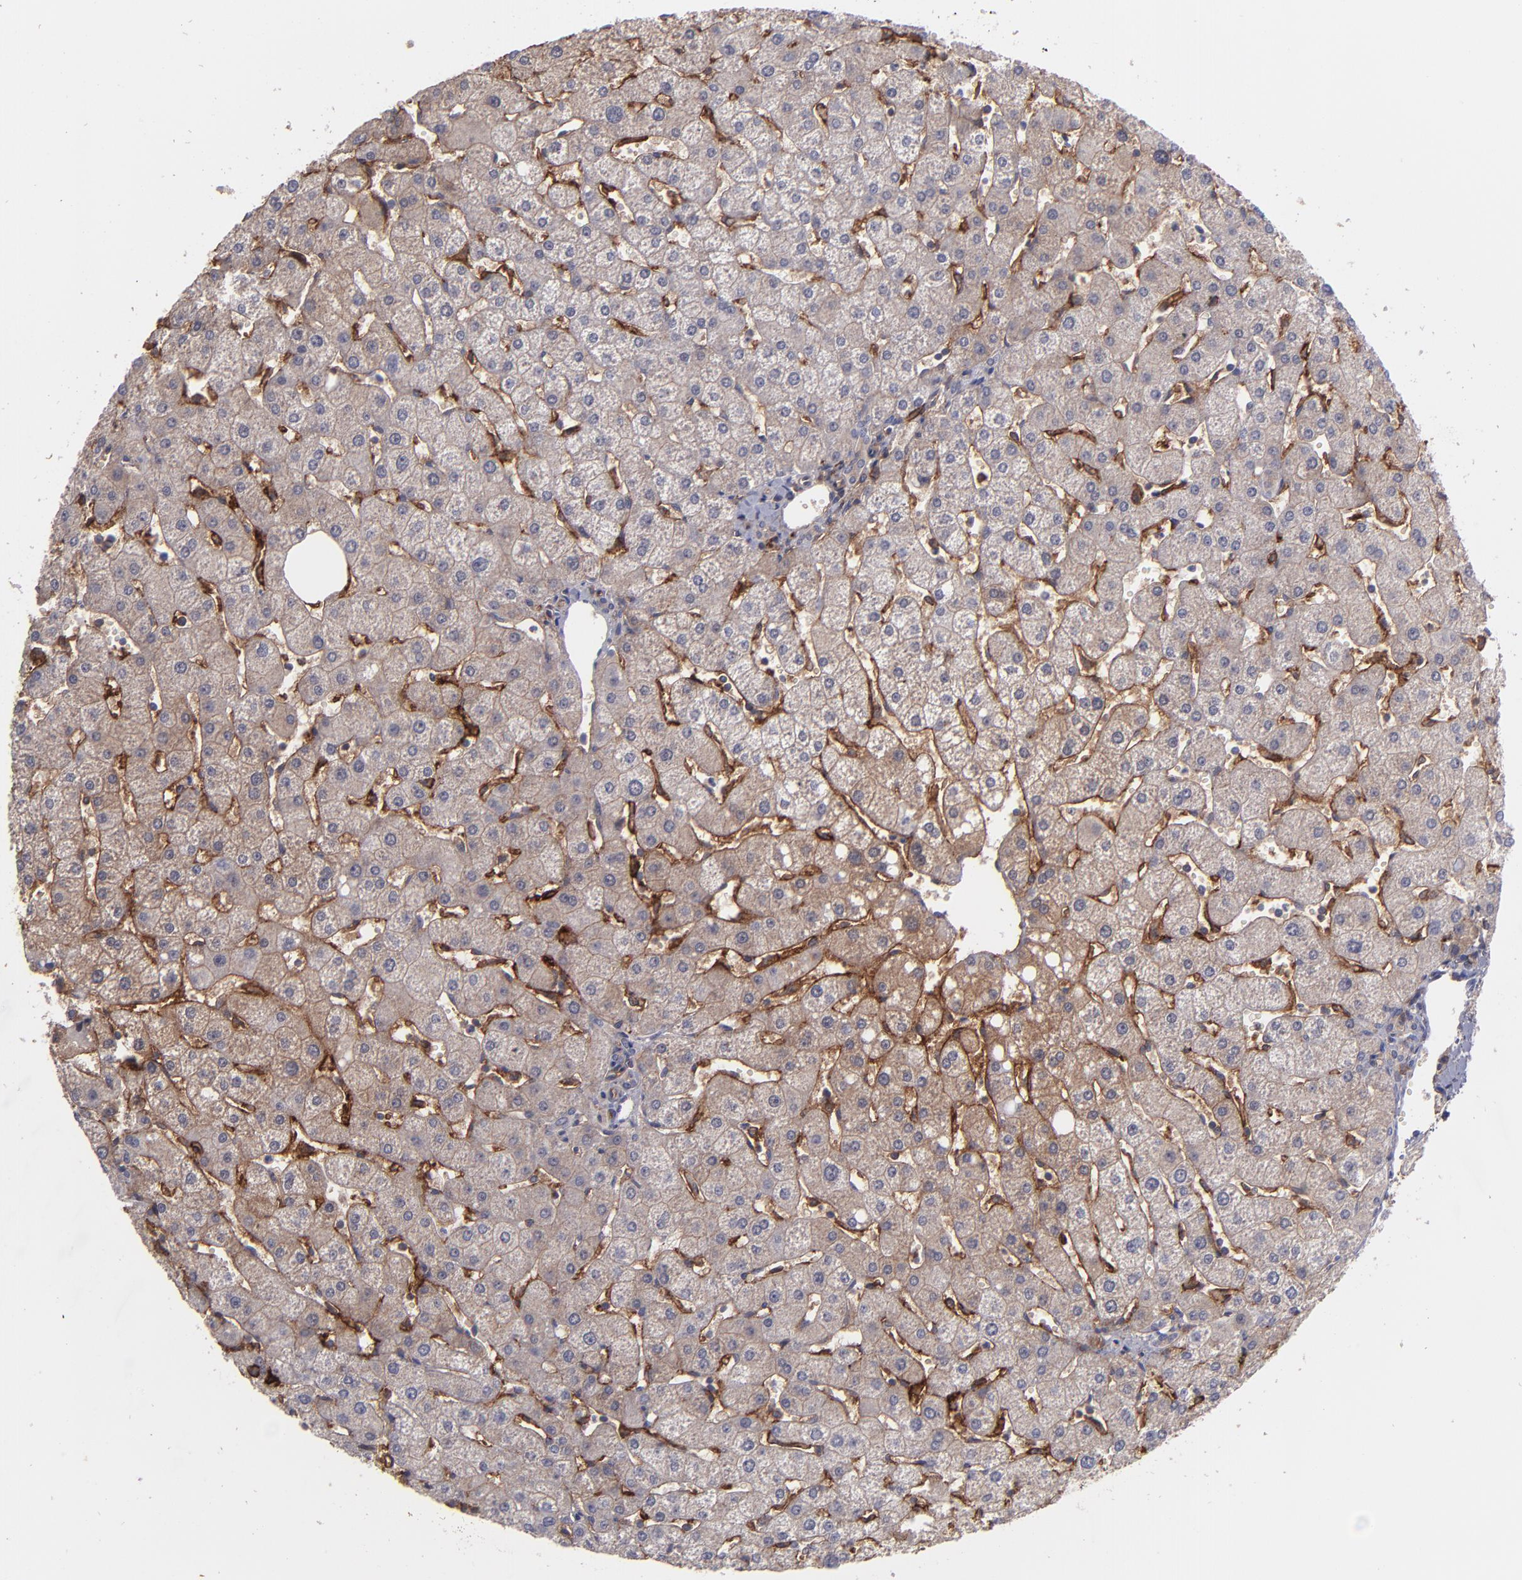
{"staining": {"intensity": "moderate", "quantity": ">75%", "location": "cytoplasmic/membranous"}, "tissue": "liver", "cell_type": "Cholangiocytes", "image_type": "normal", "snomed": [{"axis": "morphology", "description": "Normal tissue, NOS"}, {"axis": "topography", "description": "Liver"}], "caption": "Moderate cytoplasmic/membranous protein staining is present in approximately >75% of cholangiocytes in liver.", "gene": "ICAM1", "patient": {"sex": "male", "age": 67}}